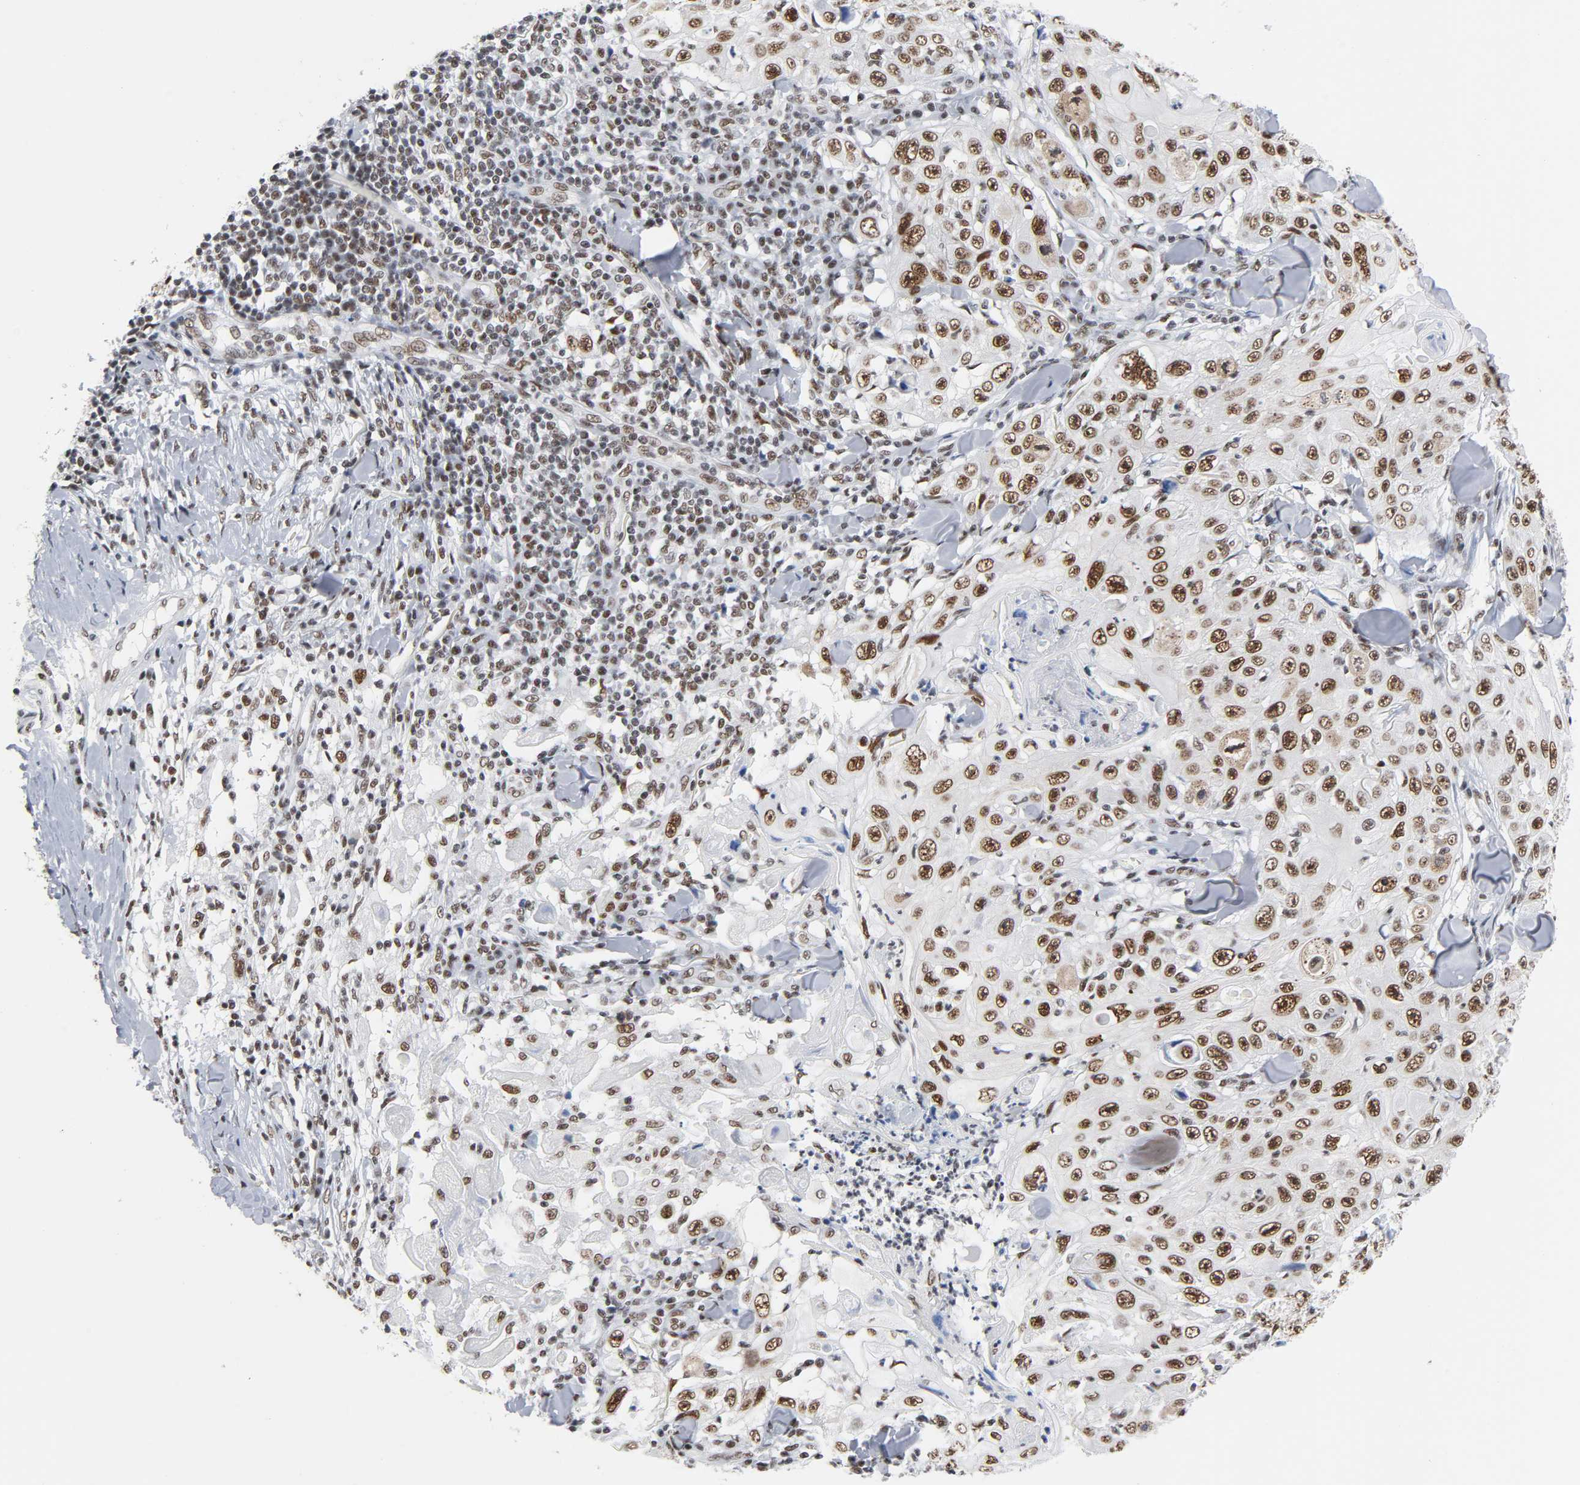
{"staining": {"intensity": "moderate", "quantity": ">75%", "location": "cytoplasmic/membranous,nuclear"}, "tissue": "skin cancer", "cell_type": "Tumor cells", "image_type": "cancer", "snomed": [{"axis": "morphology", "description": "Squamous cell carcinoma, NOS"}, {"axis": "topography", "description": "Skin"}], "caption": "High-power microscopy captured an immunohistochemistry micrograph of skin cancer (squamous cell carcinoma), revealing moderate cytoplasmic/membranous and nuclear staining in about >75% of tumor cells. (DAB IHC, brown staining for protein, blue staining for nuclei).", "gene": "CSTF2", "patient": {"sex": "male", "age": 86}}